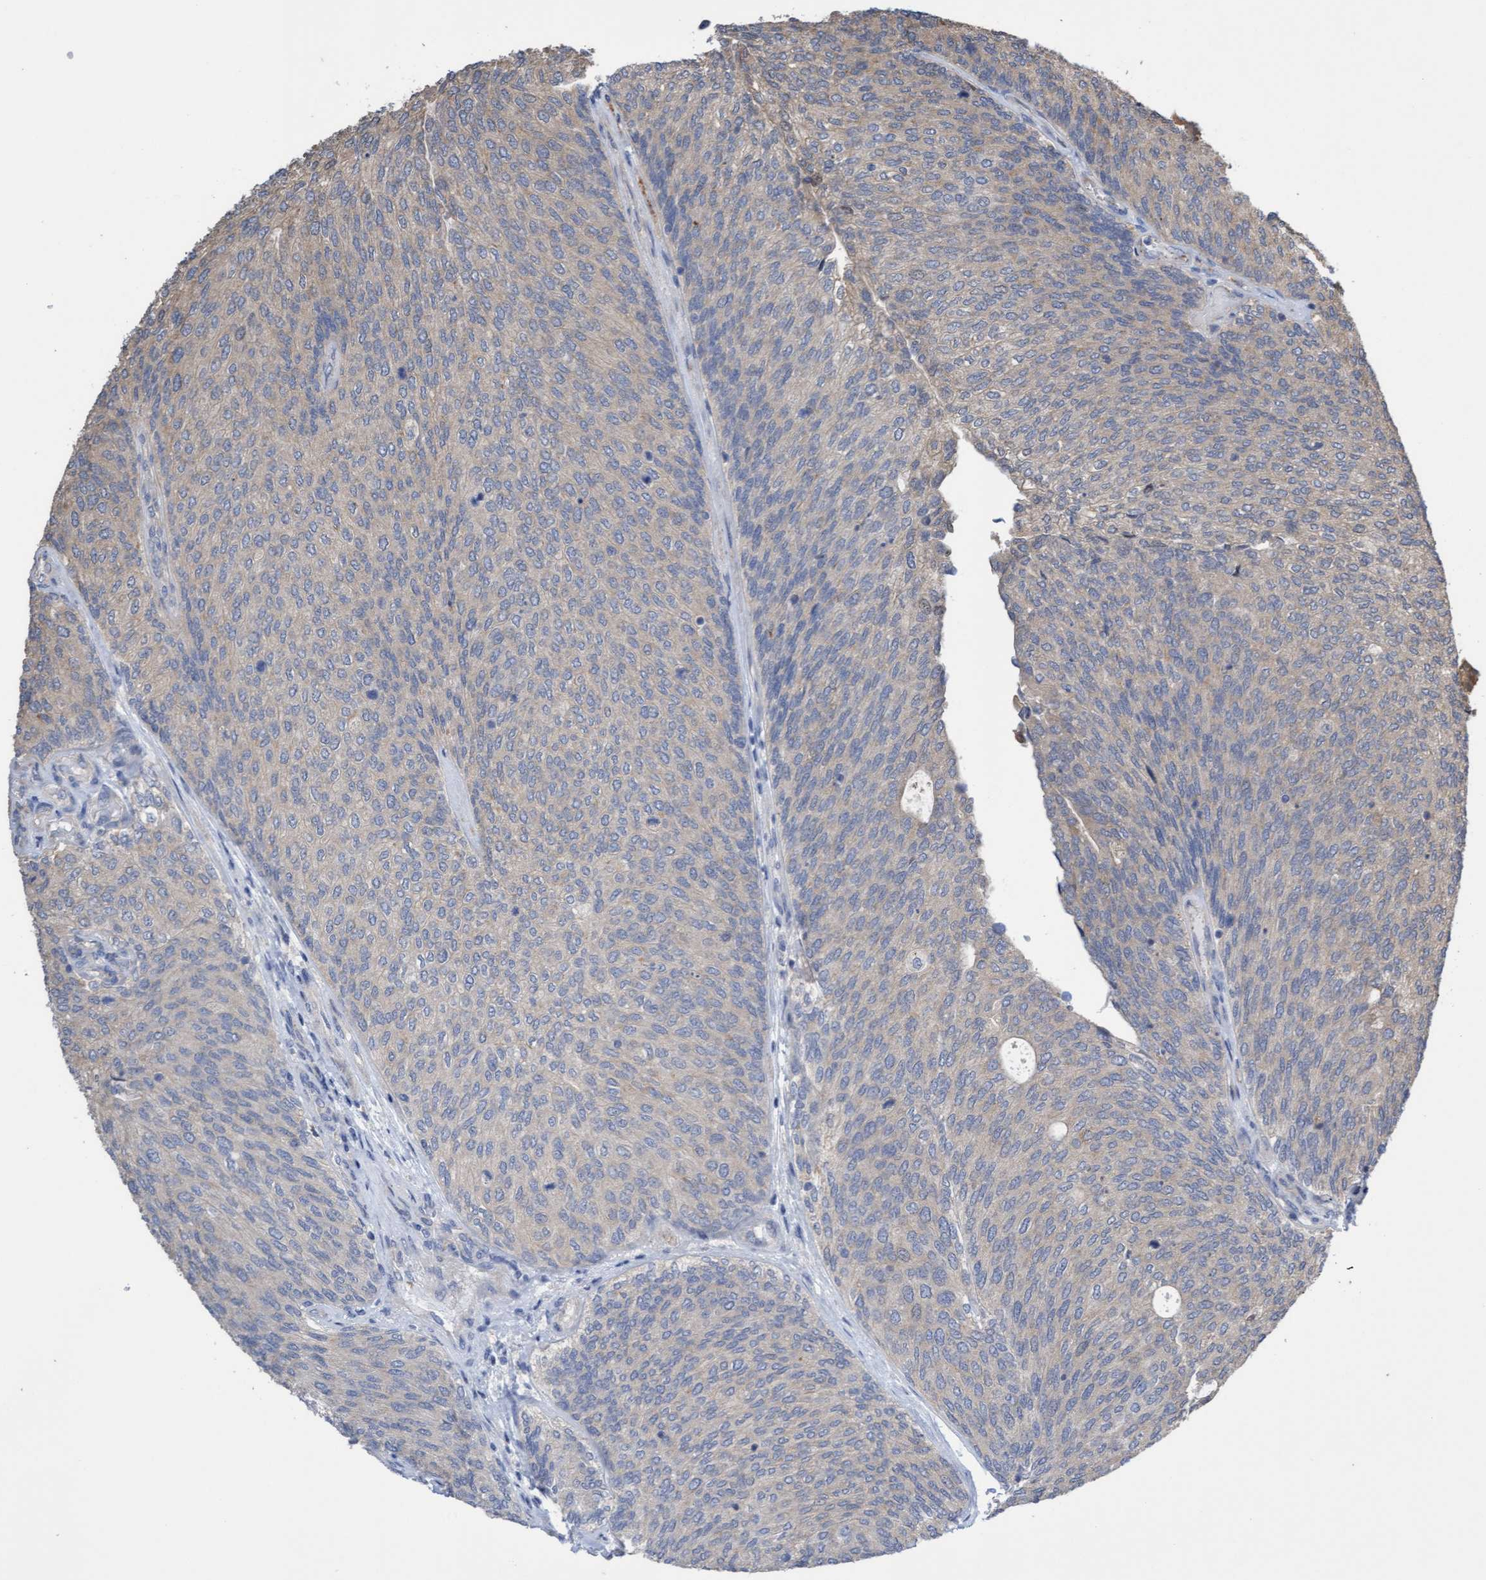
{"staining": {"intensity": "weak", "quantity": "25%-75%", "location": "cytoplasmic/membranous"}, "tissue": "urothelial cancer", "cell_type": "Tumor cells", "image_type": "cancer", "snomed": [{"axis": "morphology", "description": "Urothelial carcinoma, Low grade"}, {"axis": "topography", "description": "Urinary bladder"}], "caption": "Immunohistochemical staining of urothelial cancer shows weak cytoplasmic/membranous protein staining in about 25%-75% of tumor cells.", "gene": "ITFG1", "patient": {"sex": "female", "age": 79}}